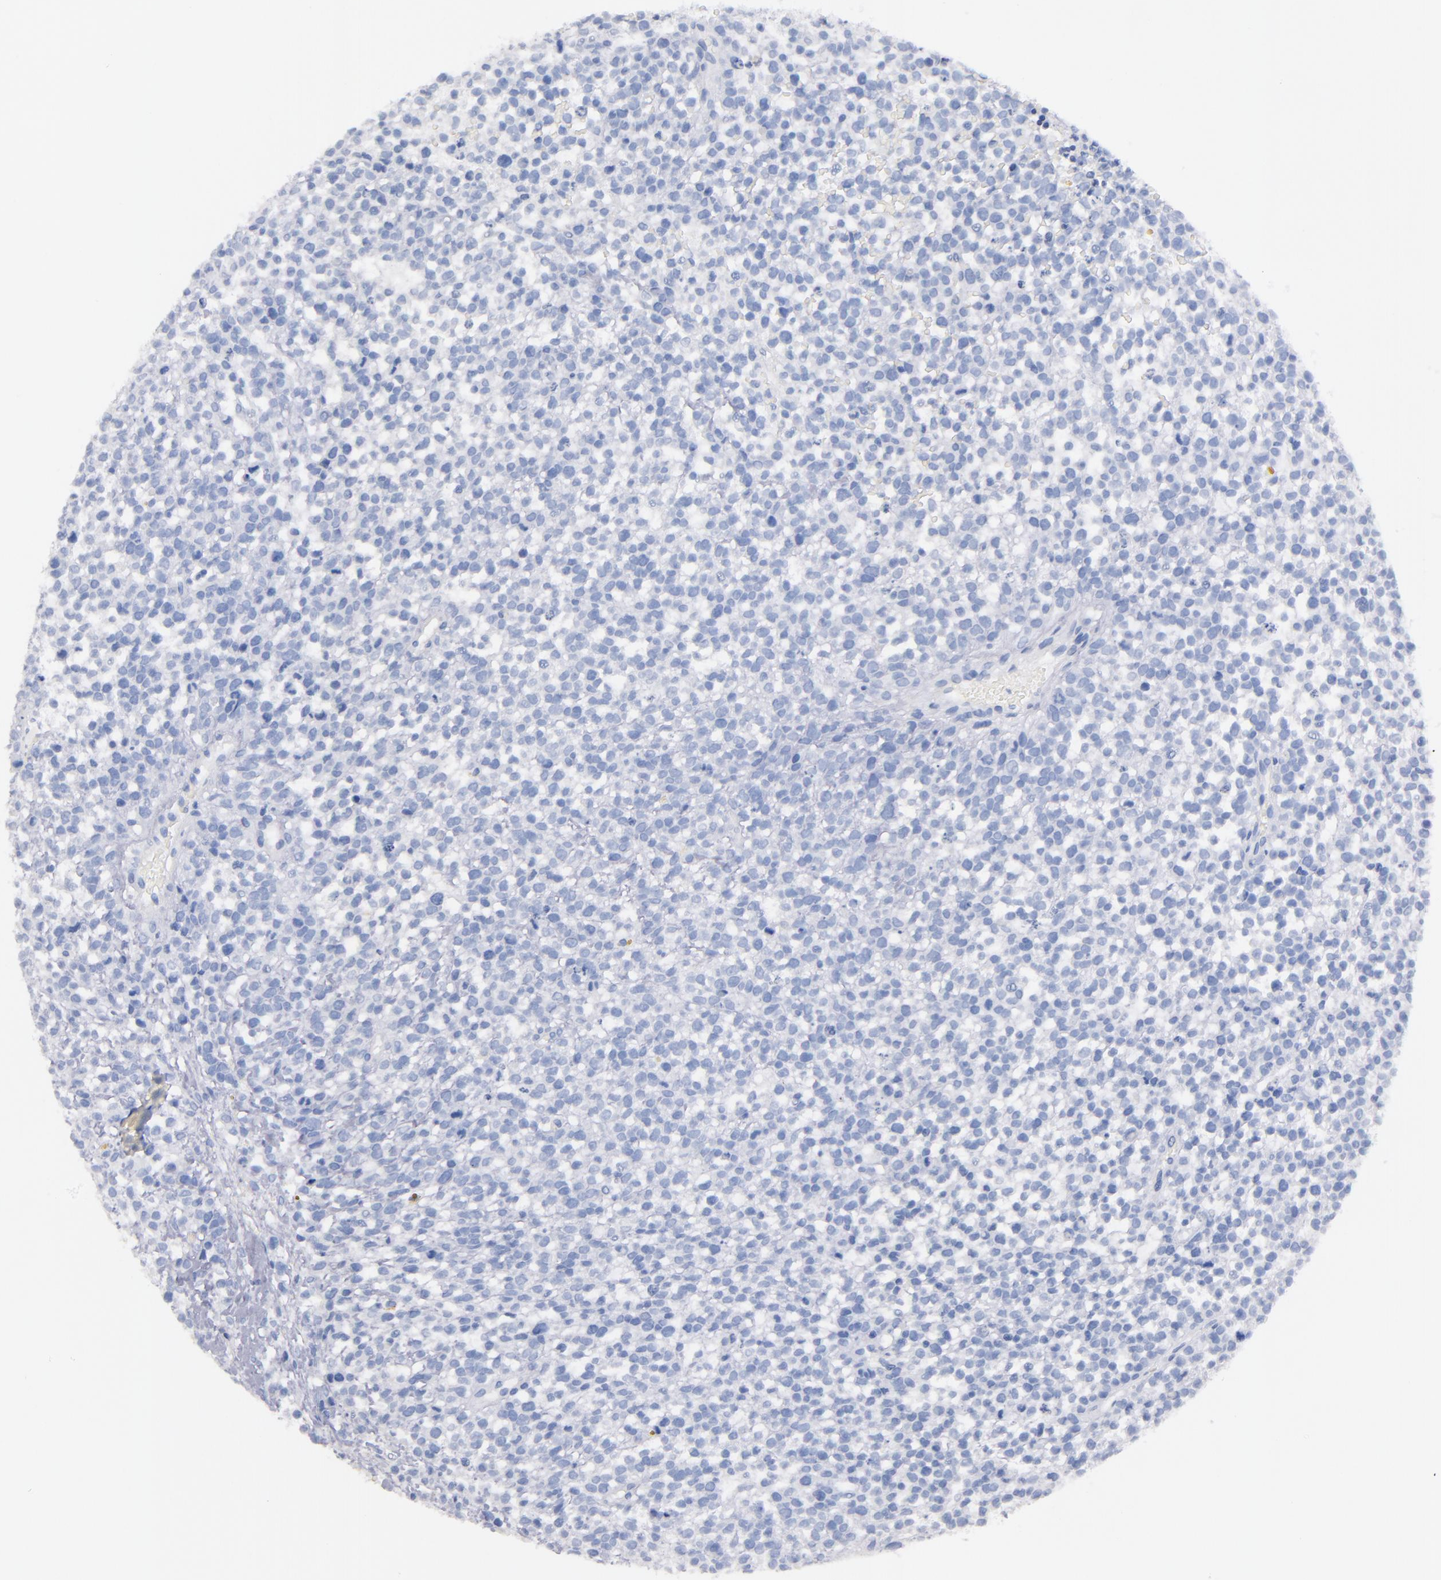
{"staining": {"intensity": "negative", "quantity": "none", "location": "none"}, "tissue": "glioma", "cell_type": "Tumor cells", "image_type": "cancer", "snomed": [{"axis": "morphology", "description": "Glioma, malignant, High grade"}, {"axis": "topography", "description": "Brain"}], "caption": "Tumor cells show no significant protein staining in glioma.", "gene": "KIT", "patient": {"sex": "male", "age": 66}}